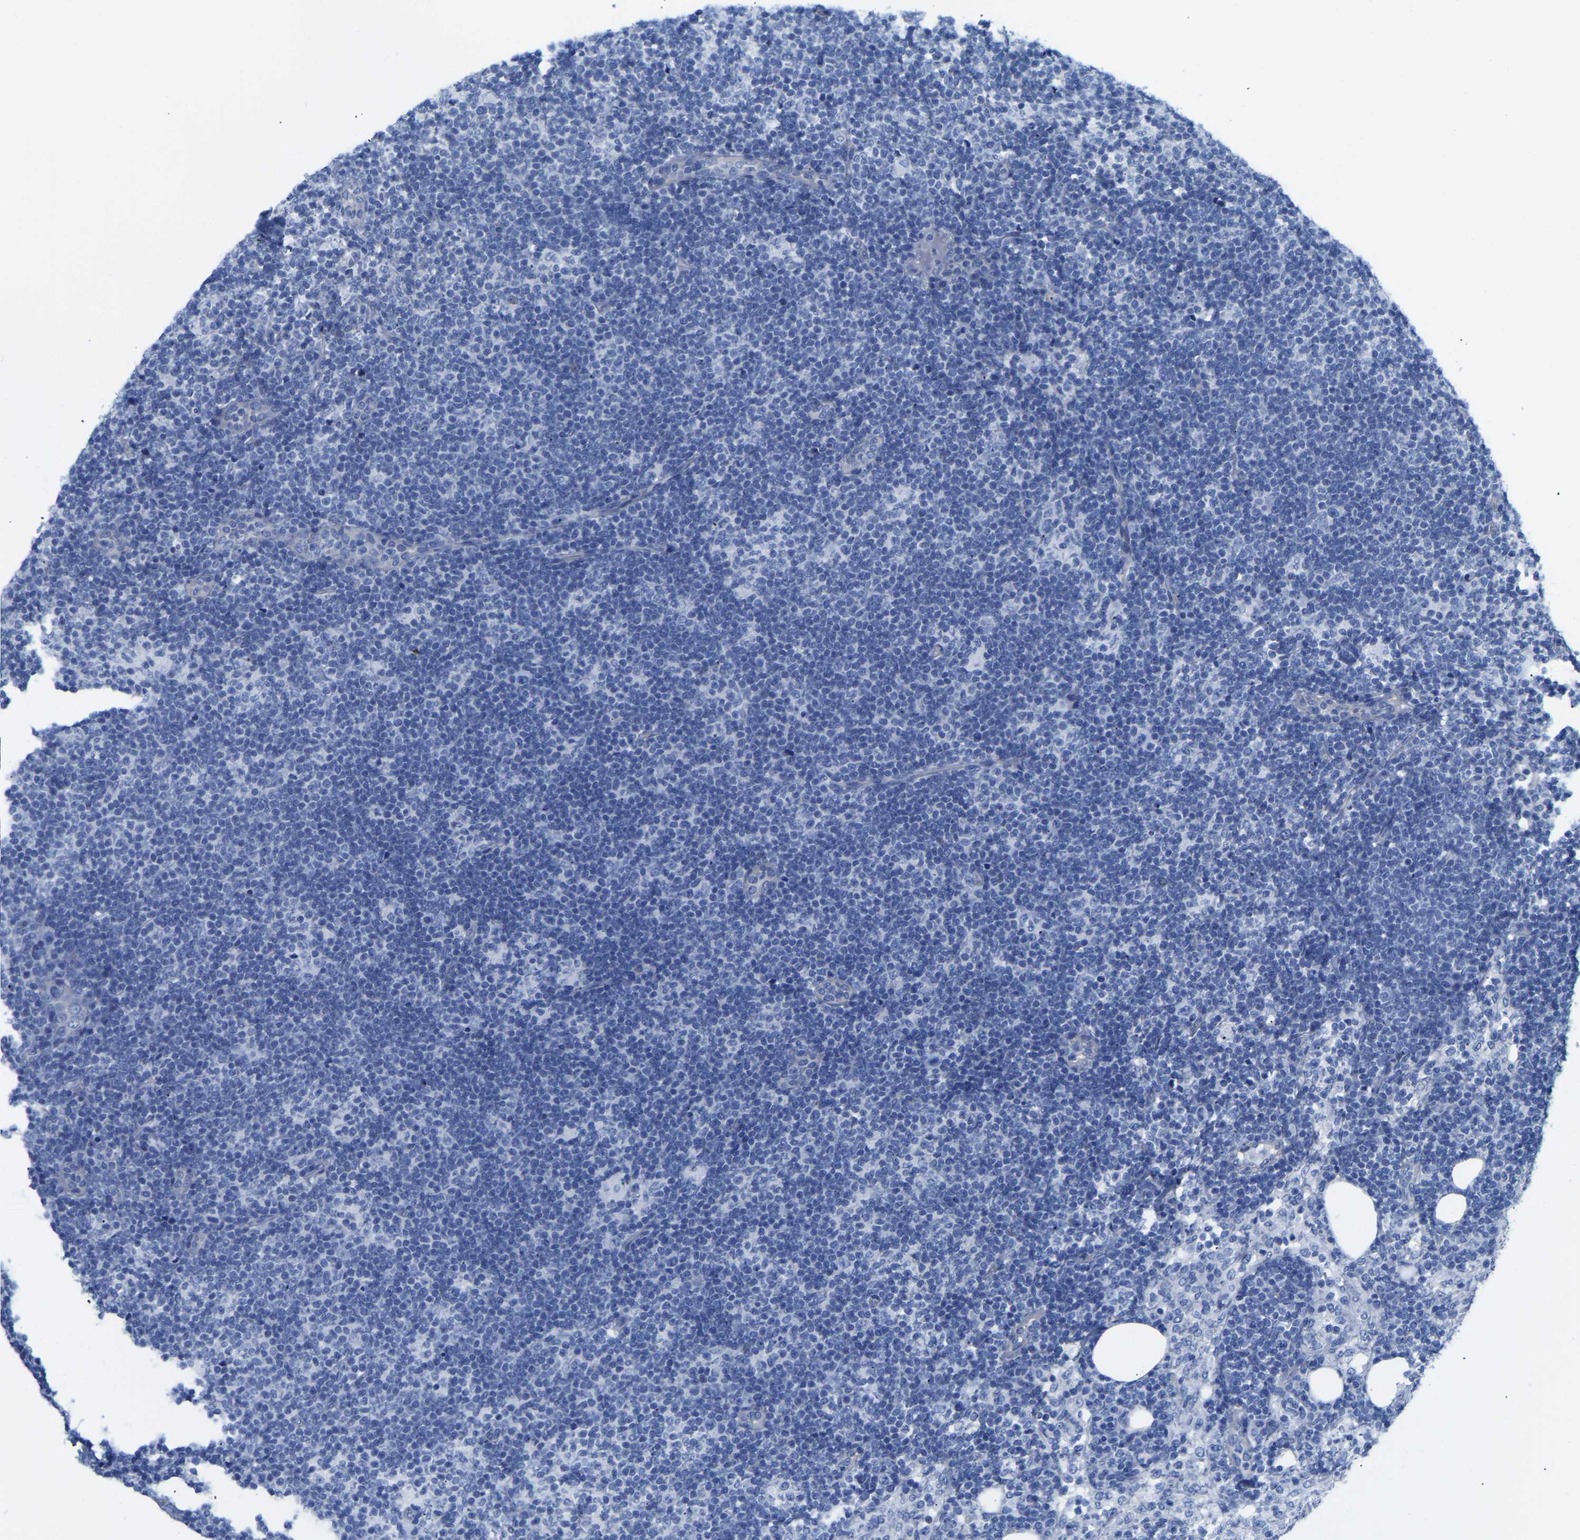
{"staining": {"intensity": "negative", "quantity": "none", "location": "none"}, "tissue": "lymph node", "cell_type": "Germinal center cells", "image_type": "normal", "snomed": [{"axis": "morphology", "description": "Normal tissue, NOS"}, {"axis": "morphology", "description": "Carcinoid, malignant, NOS"}, {"axis": "topography", "description": "Lymph node"}], "caption": "Micrograph shows no protein positivity in germinal center cells of benign lymph node.", "gene": "UPK3A", "patient": {"sex": "male", "age": 47}}